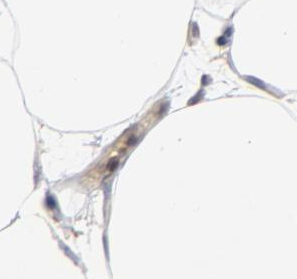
{"staining": {"intensity": "negative", "quantity": "none", "location": "none"}, "tissue": "adipose tissue", "cell_type": "Adipocytes", "image_type": "normal", "snomed": [{"axis": "morphology", "description": "Normal tissue, NOS"}, {"axis": "morphology", "description": "Duct carcinoma"}, {"axis": "topography", "description": "Breast"}, {"axis": "topography", "description": "Adipose tissue"}], "caption": "Adipocytes show no significant positivity in benign adipose tissue. (Stains: DAB (3,3'-diaminobenzidine) IHC with hematoxylin counter stain, Microscopy: brightfield microscopy at high magnification).", "gene": "ASMTL", "patient": {"sex": "female", "age": 37}}